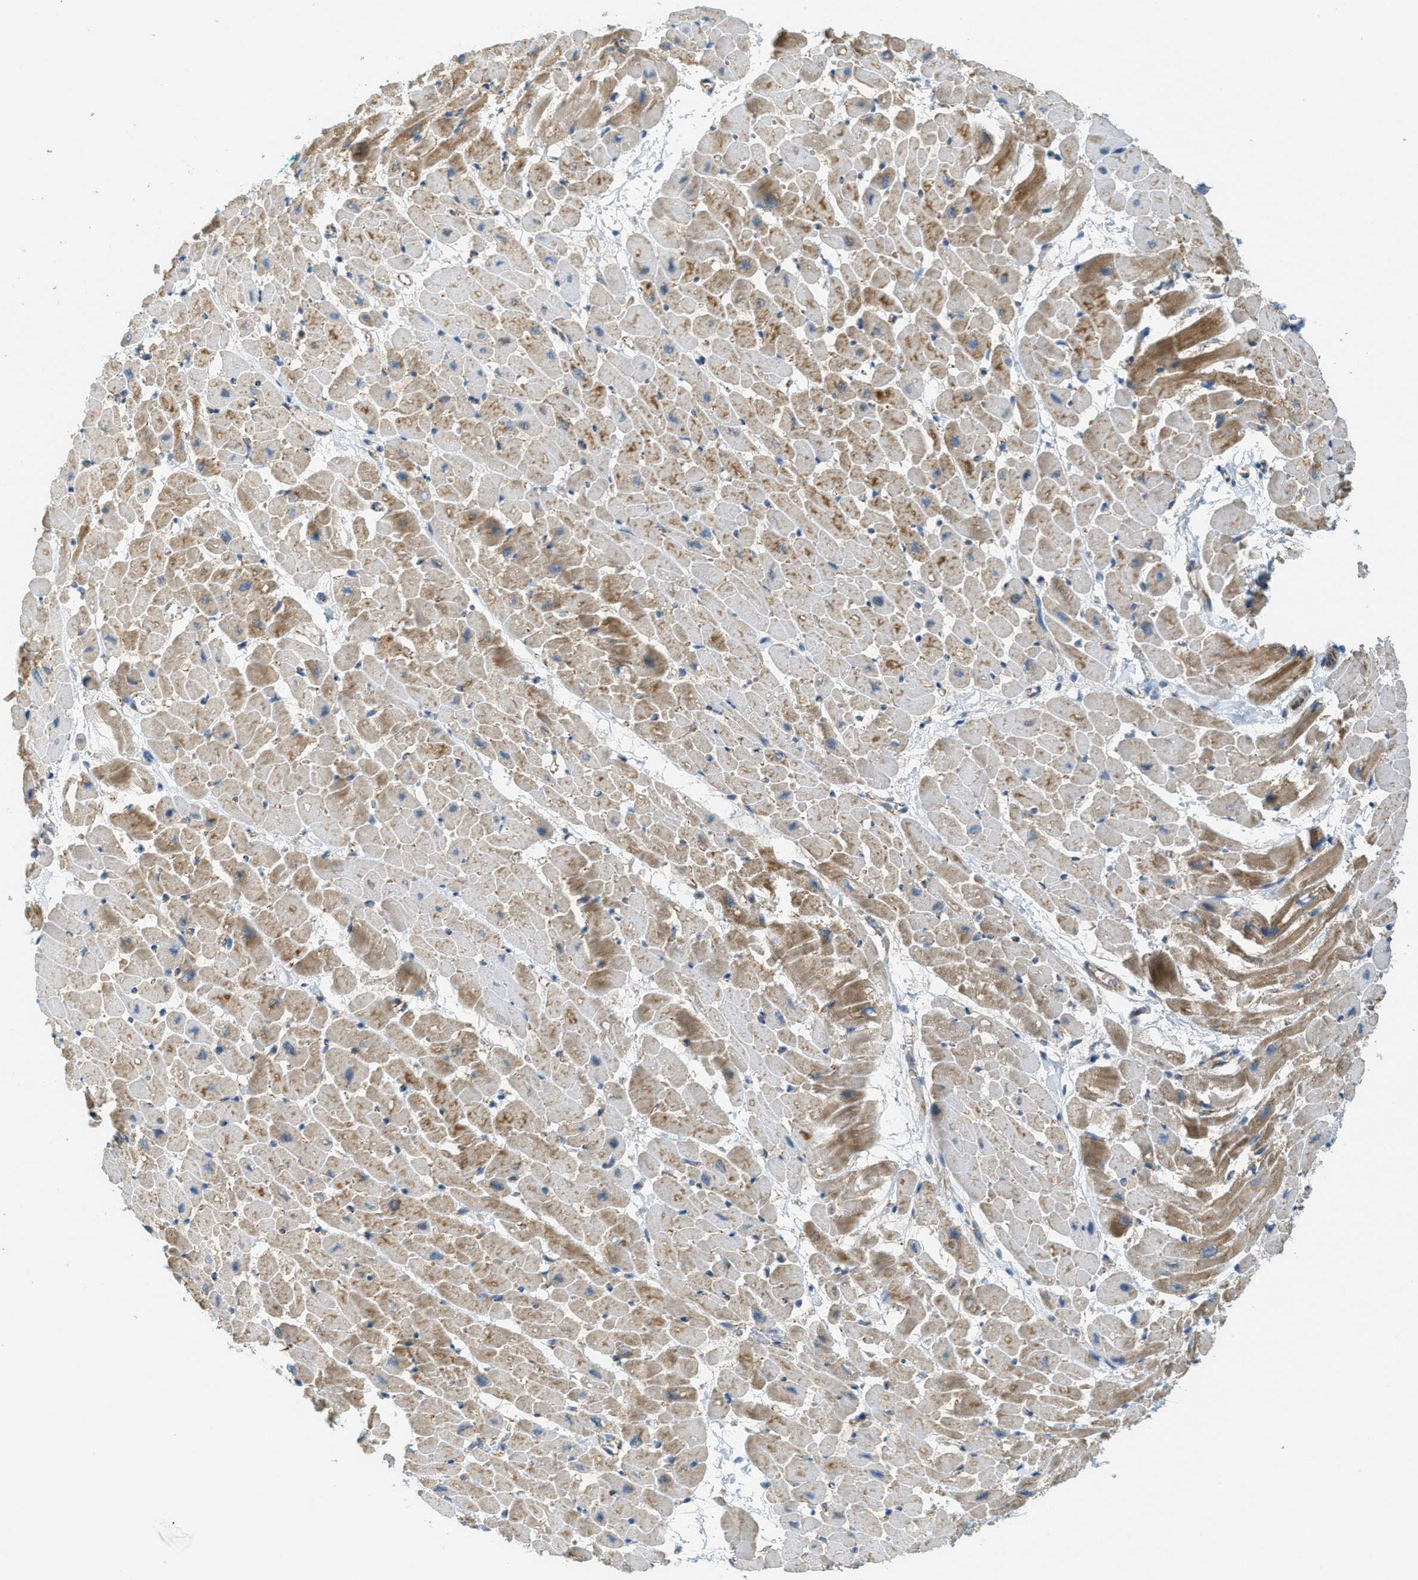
{"staining": {"intensity": "moderate", "quantity": ">75%", "location": "cytoplasmic/membranous"}, "tissue": "heart muscle", "cell_type": "Cardiomyocytes", "image_type": "normal", "snomed": [{"axis": "morphology", "description": "Normal tissue, NOS"}, {"axis": "topography", "description": "Heart"}], "caption": "Immunohistochemistry histopathology image of normal heart muscle: heart muscle stained using immunohistochemistry (IHC) exhibits medium levels of moderate protein expression localized specifically in the cytoplasmic/membranous of cardiomyocytes, appearing as a cytoplasmic/membranous brown color.", "gene": "JCAD", "patient": {"sex": "male", "age": 45}}